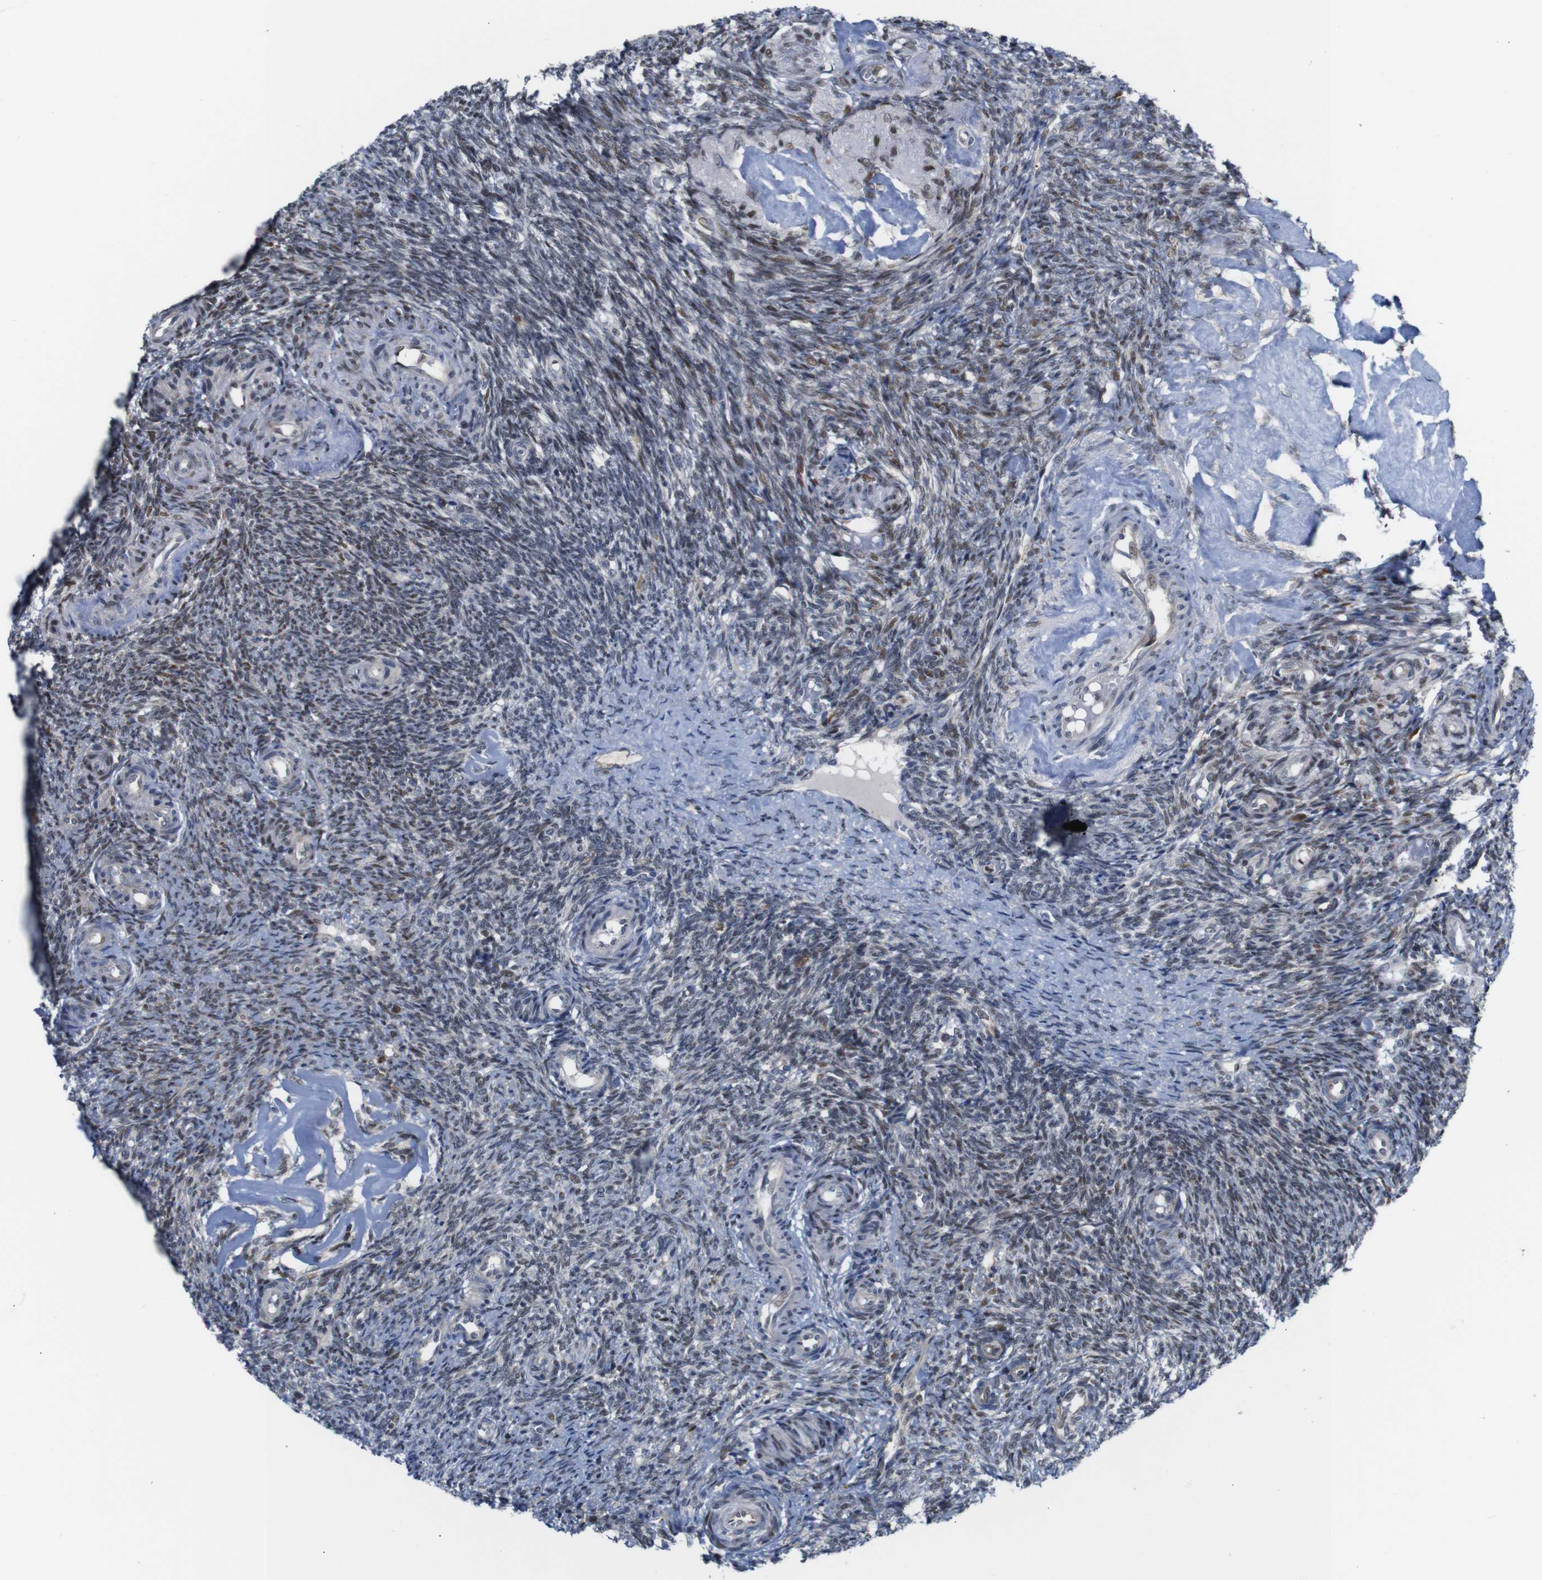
{"staining": {"intensity": "moderate", "quantity": ">75%", "location": "cytoplasmic/membranous"}, "tissue": "ovary", "cell_type": "Follicle cells", "image_type": "normal", "snomed": [{"axis": "morphology", "description": "Normal tissue, NOS"}, {"axis": "topography", "description": "Ovary"}], "caption": "Protein staining of benign ovary exhibits moderate cytoplasmic/membranous expression in about >75% of follicle cells. (DAB = brown stain, brightfield microscopy at high magnification).", "gene": "PTPN1", "patient": {"sex": "female", "age": 41}}